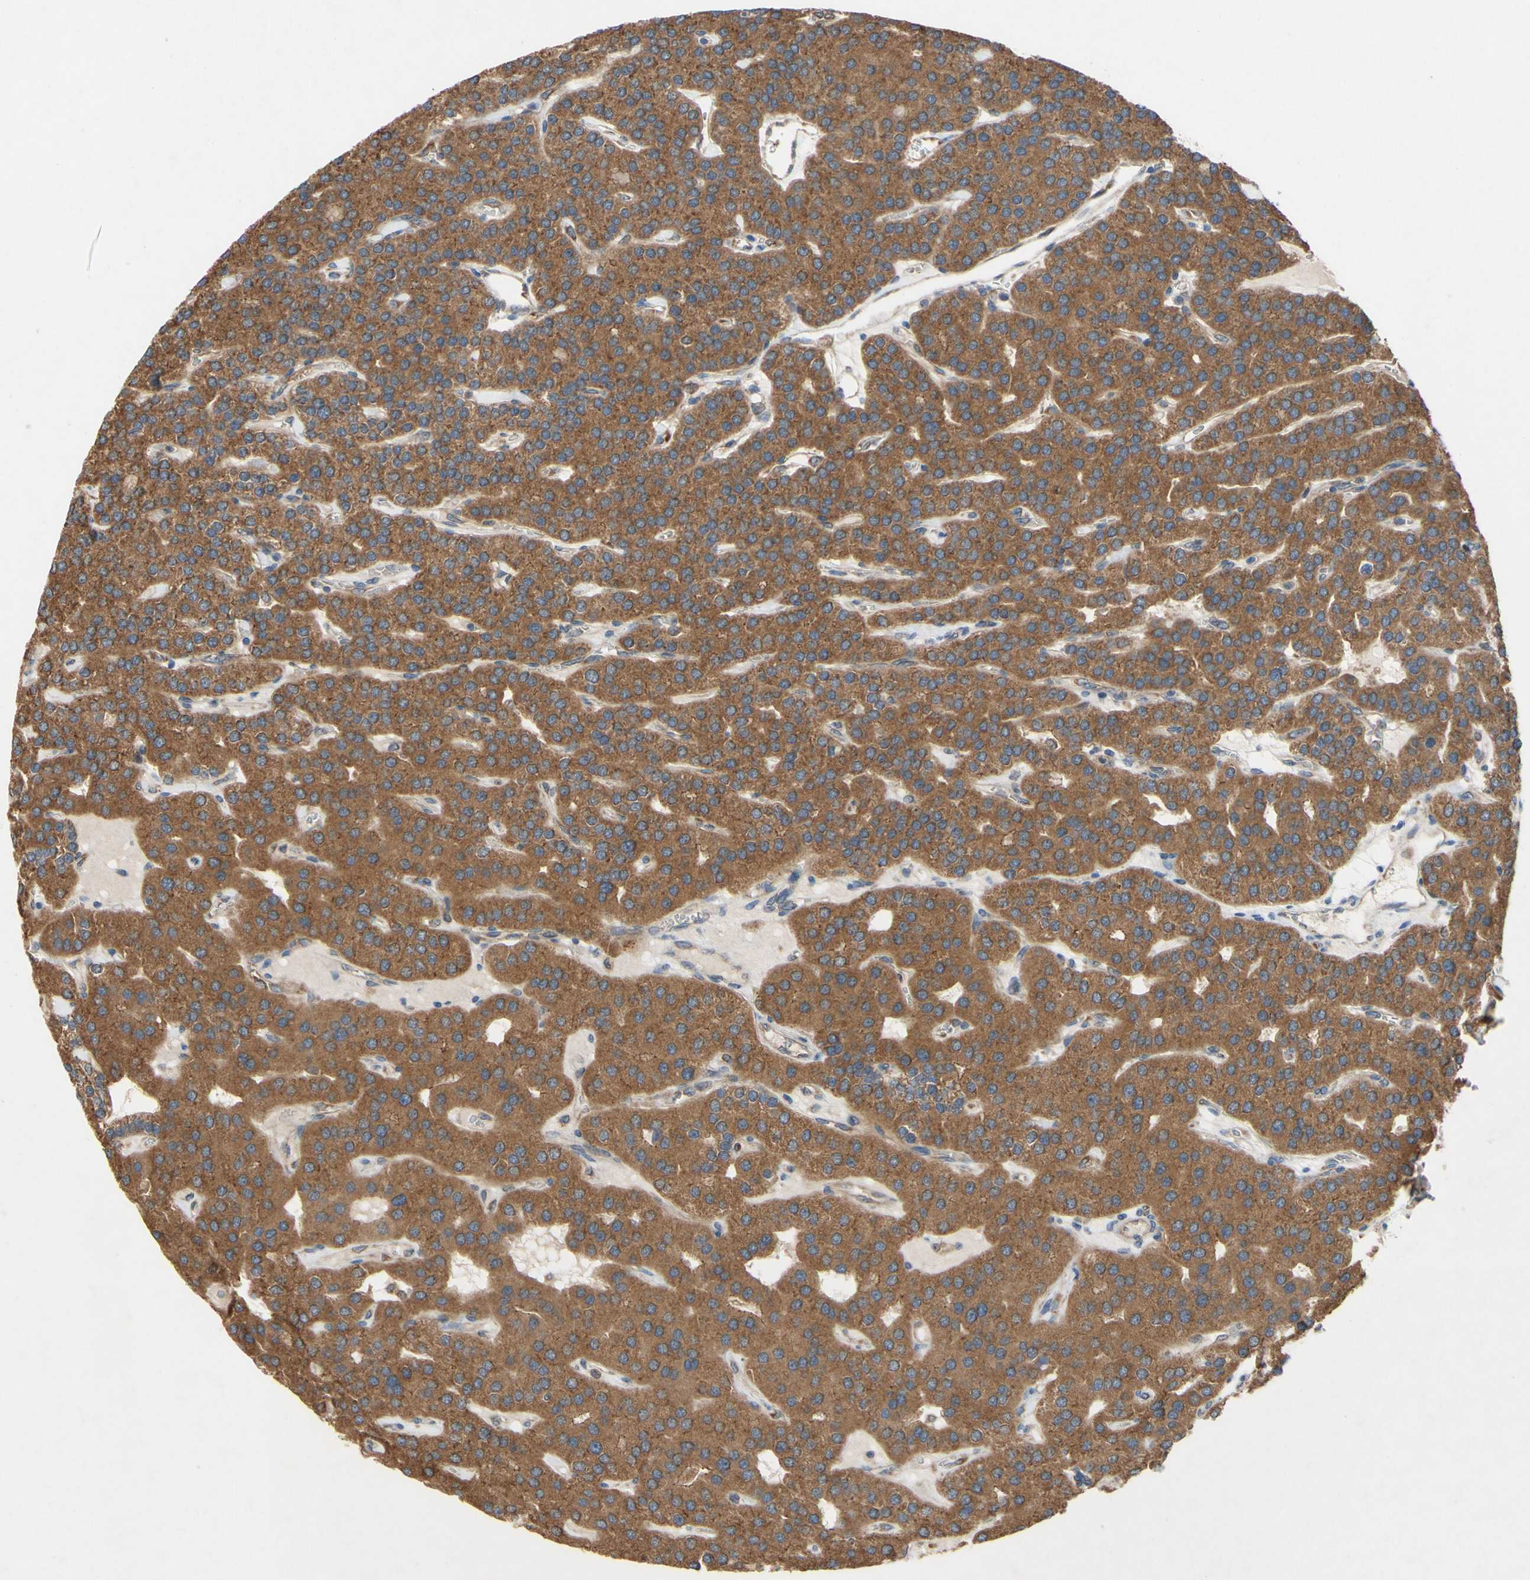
{"staining": {"intensity": "strong", "quantity": ">75%", "location": "cytoplasmic/membranous"}, "tissue": "parathyroid gland", "cell_type": "Glandular cells", "image_type": "normal", "snomed": [{"axis": "morphology", "description": "Normal tissue, NOS"}, {"axis": "morphology", "description": "Adenoma, NOS"}, {"axis": "topography", "description": "Parathyroid gland"}], "caption": "This histopathology image exhibits IHC staining of normal human parathyroid gland, with high strong cytoplasmic/membranous expression in approximately >75% of glandular cells.", "gene": "PDGFB", "patient": {"sex": "female", "age": 86}}